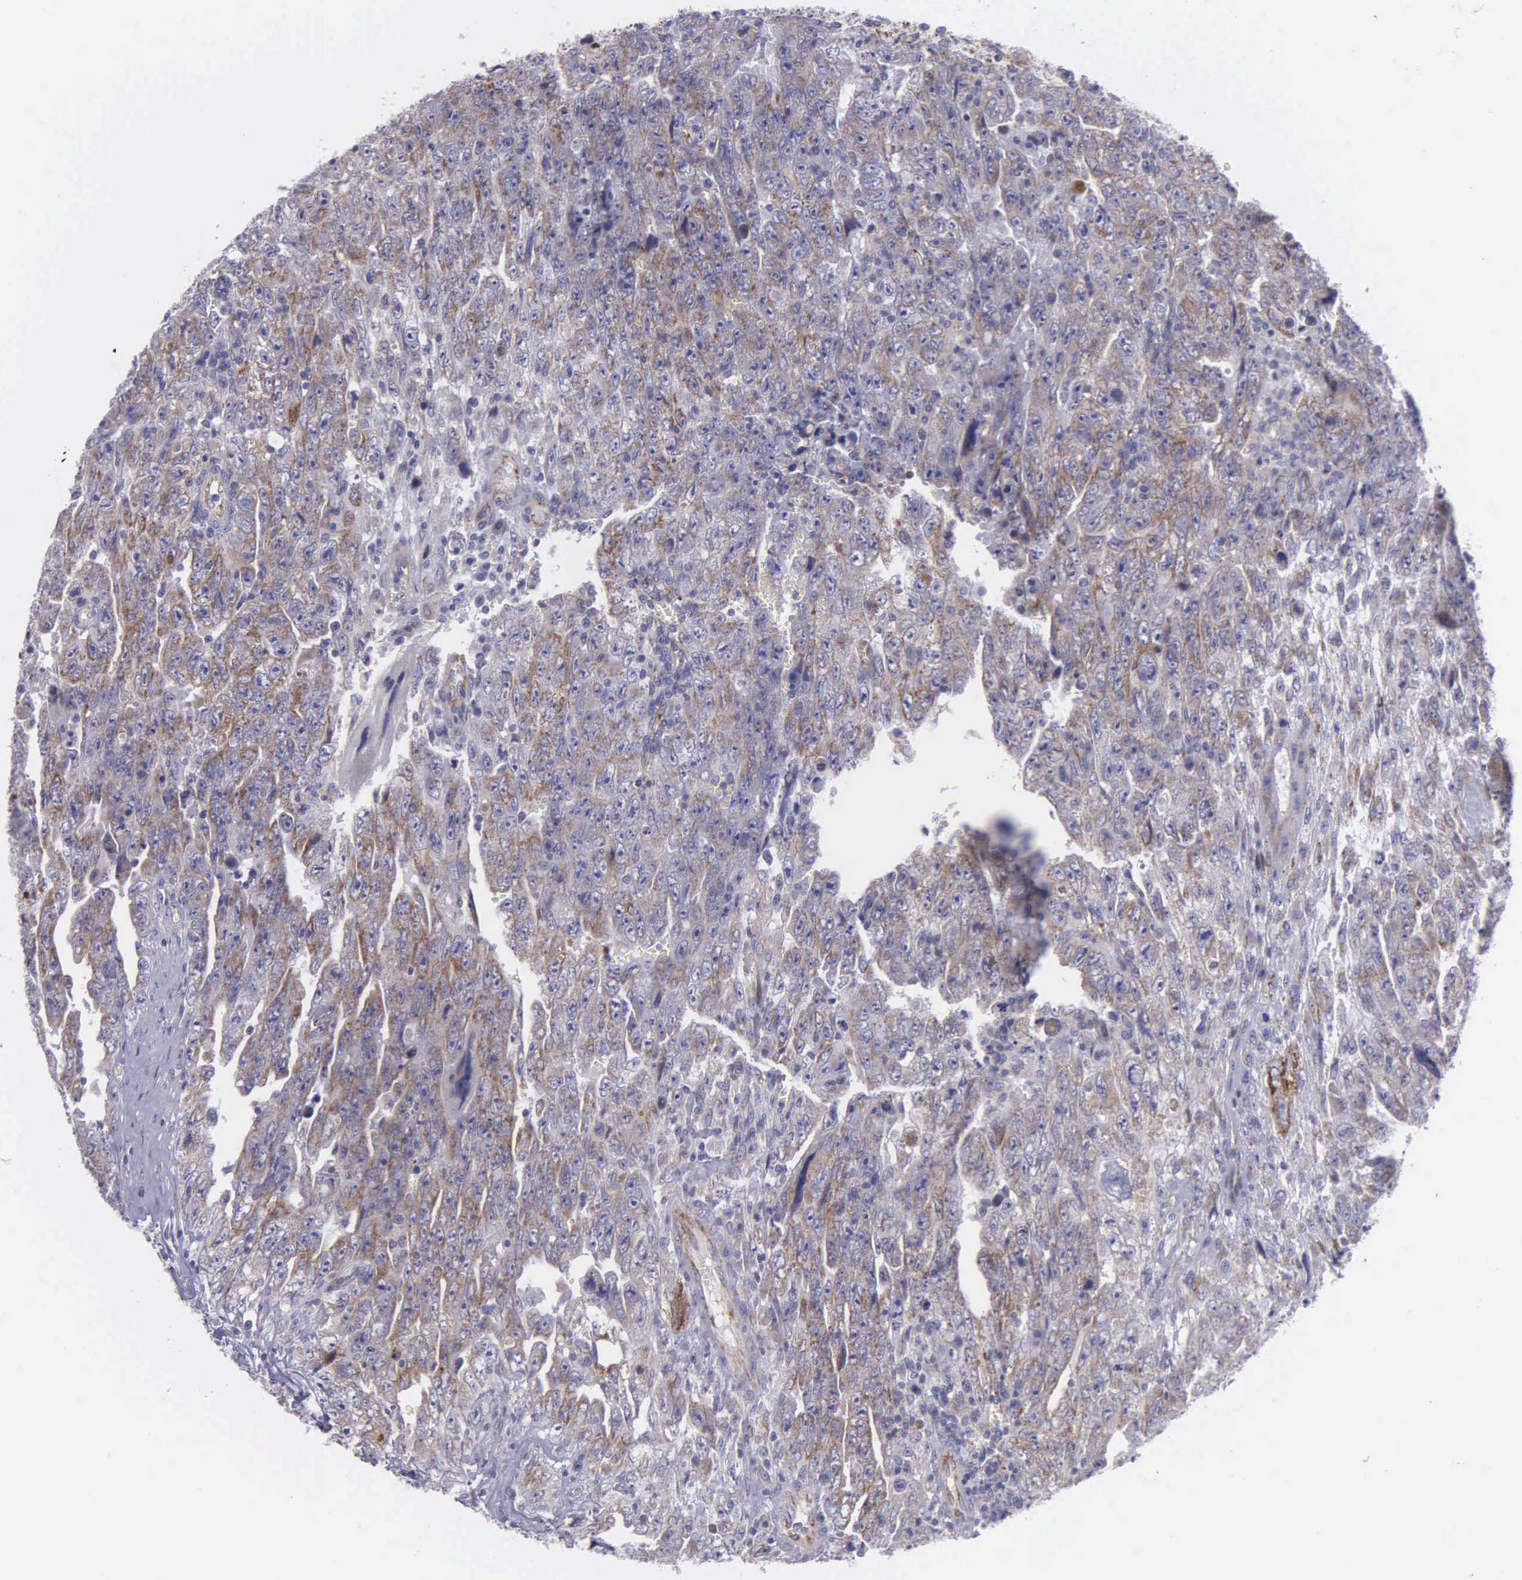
{"staining": {"intensity": "moderate", "quantity": "25%-75%", "location": "cytoplasmic/membranous"}, "tissue": "testis cancer", "cell_type": "Tumor cells", "image_type": "cancer", "snomed": [{"axis": "morphology", "description": "Carcinoma, Embryonal, NOS"}, {"axis": "topography", "description": "Testis"}], "caption": "Immunohistochemical staining of human testis cancer (embryonal carcinoma) reveals moderate cytoplasmic/membranous protein expression in approximately 25%-75% of tumor cells.", "gene": "SYNJ2BP", "patient": {"sex": "male", "age": 28}}